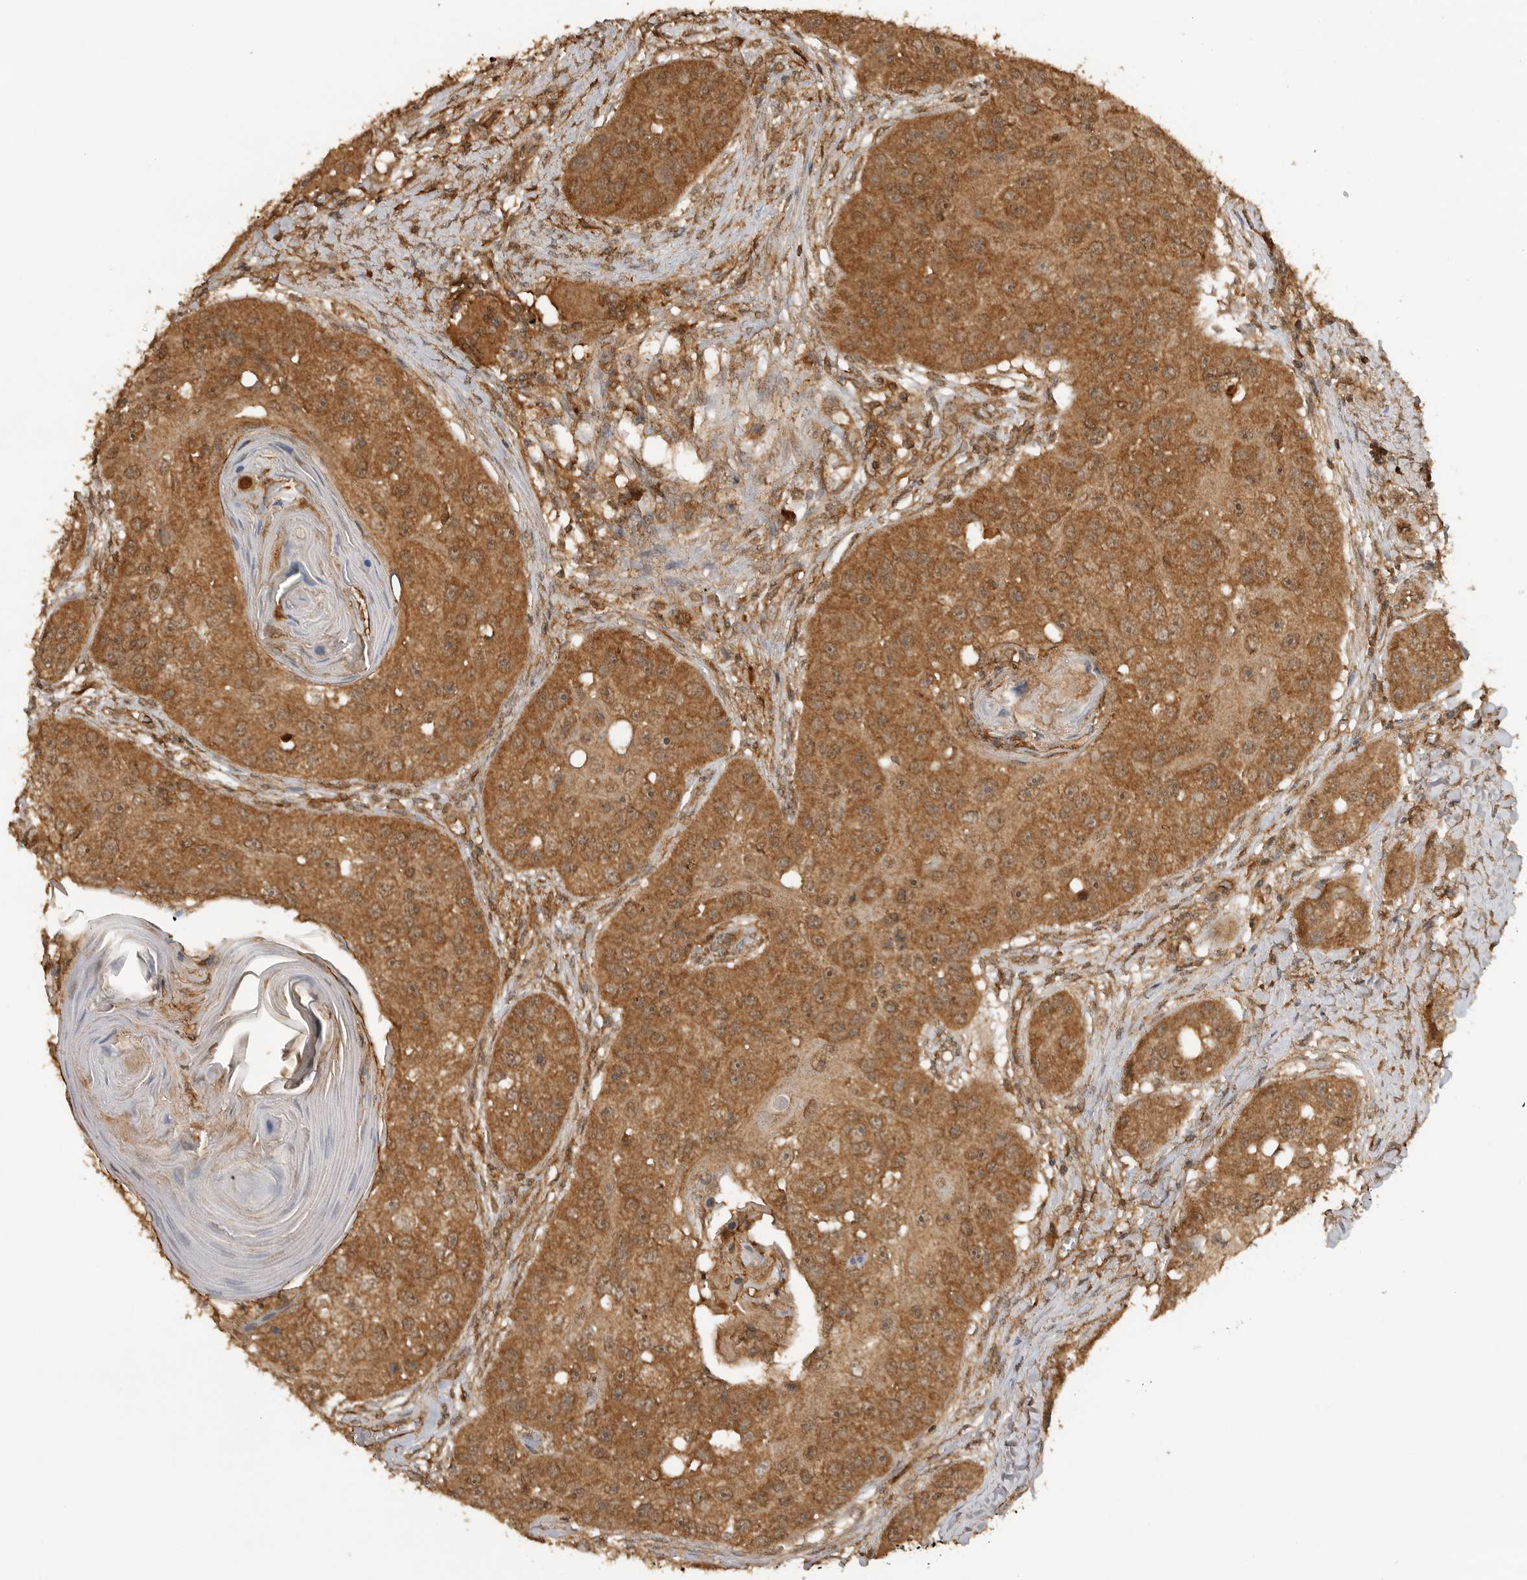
{"staining": {"intensity": "moderate", "quantity": ">75%", "location": "cytoplasmic/membranous"}, "tissue": "head and neck cancer", "cell_type": "Tumor cells", "image_type": "cancer", "snomed": [{"axis": "morphology", "description": "Normal tissue, NOS"}, {"axis": "morphology", "description": "Squamous cell carcinoma, NOS"}, {"axis": "topography", "description": "Skeletal muscle"}, {"axis": "topography", "description": "Head-Neck"}], "caption": "Immunohistochemistry image of human head and neck cancer (squamous cell carcinoma) stained for a protein (brown), which displays medium levels of moderate cytoplasmic/membranous expression in about >75% of tumor cells.", "gene": "ICOSLG", "patient": {"sex": "male", "age": 51}}